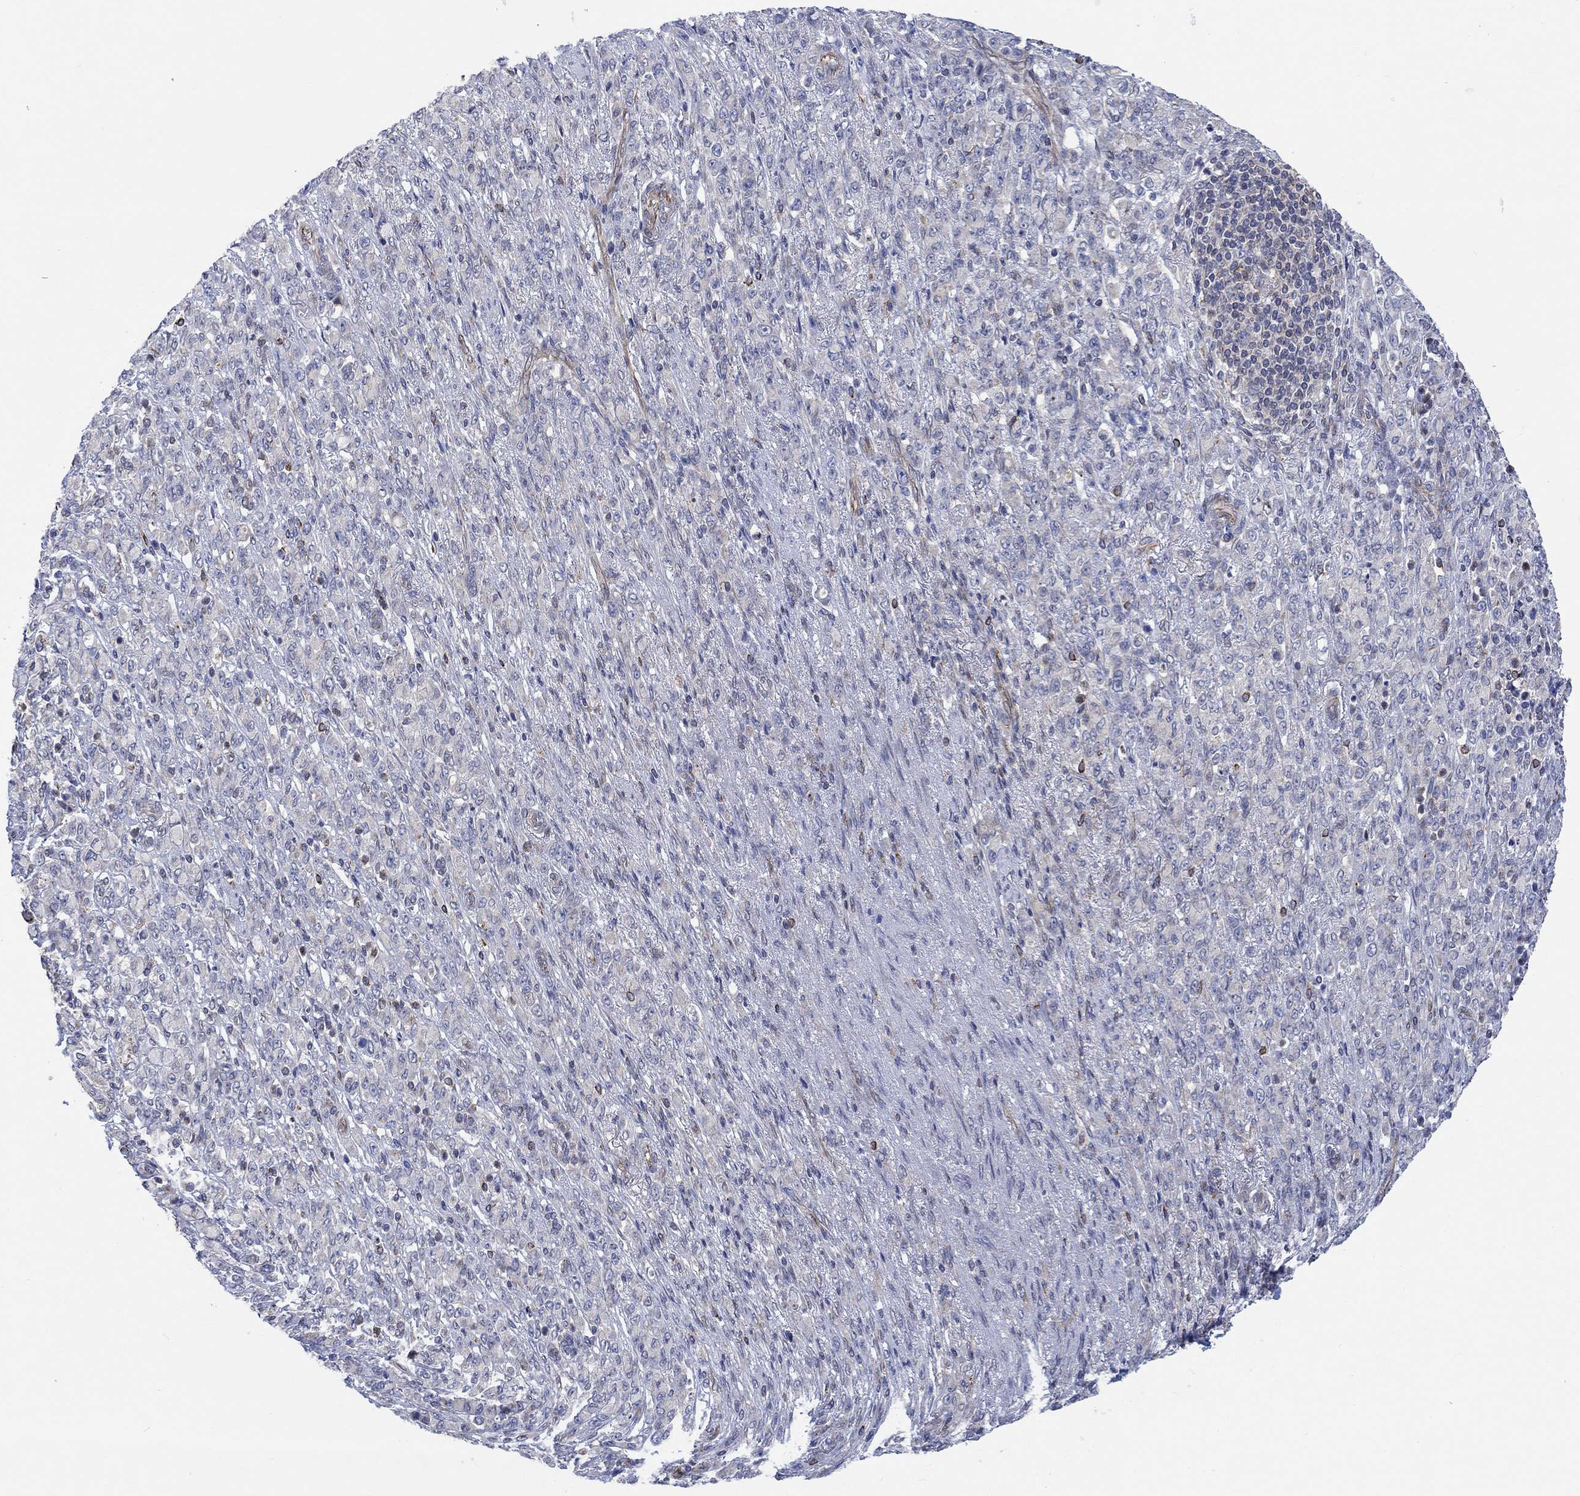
{"staining": {"intensity": "negative", "quantity": "none", "location": "none"}, "tissue": "stomach cancer", "cell_type": "Tumor cells", "image_type": "cancer", "snomed": [{"axis": "morphology", "description": "Normal tissue, NOS"}, {"axis": "morphology", "description": "Adenocarcinoma, NOS"}, {"axis": "topography", "description": "Stomach"}], "caption": "The micrograph demonstrates no staining of tumor cells in adenocarcinoma (stomach).", "gene": "CAMK1D", "patient": {"sex": "female", "age": 79}}